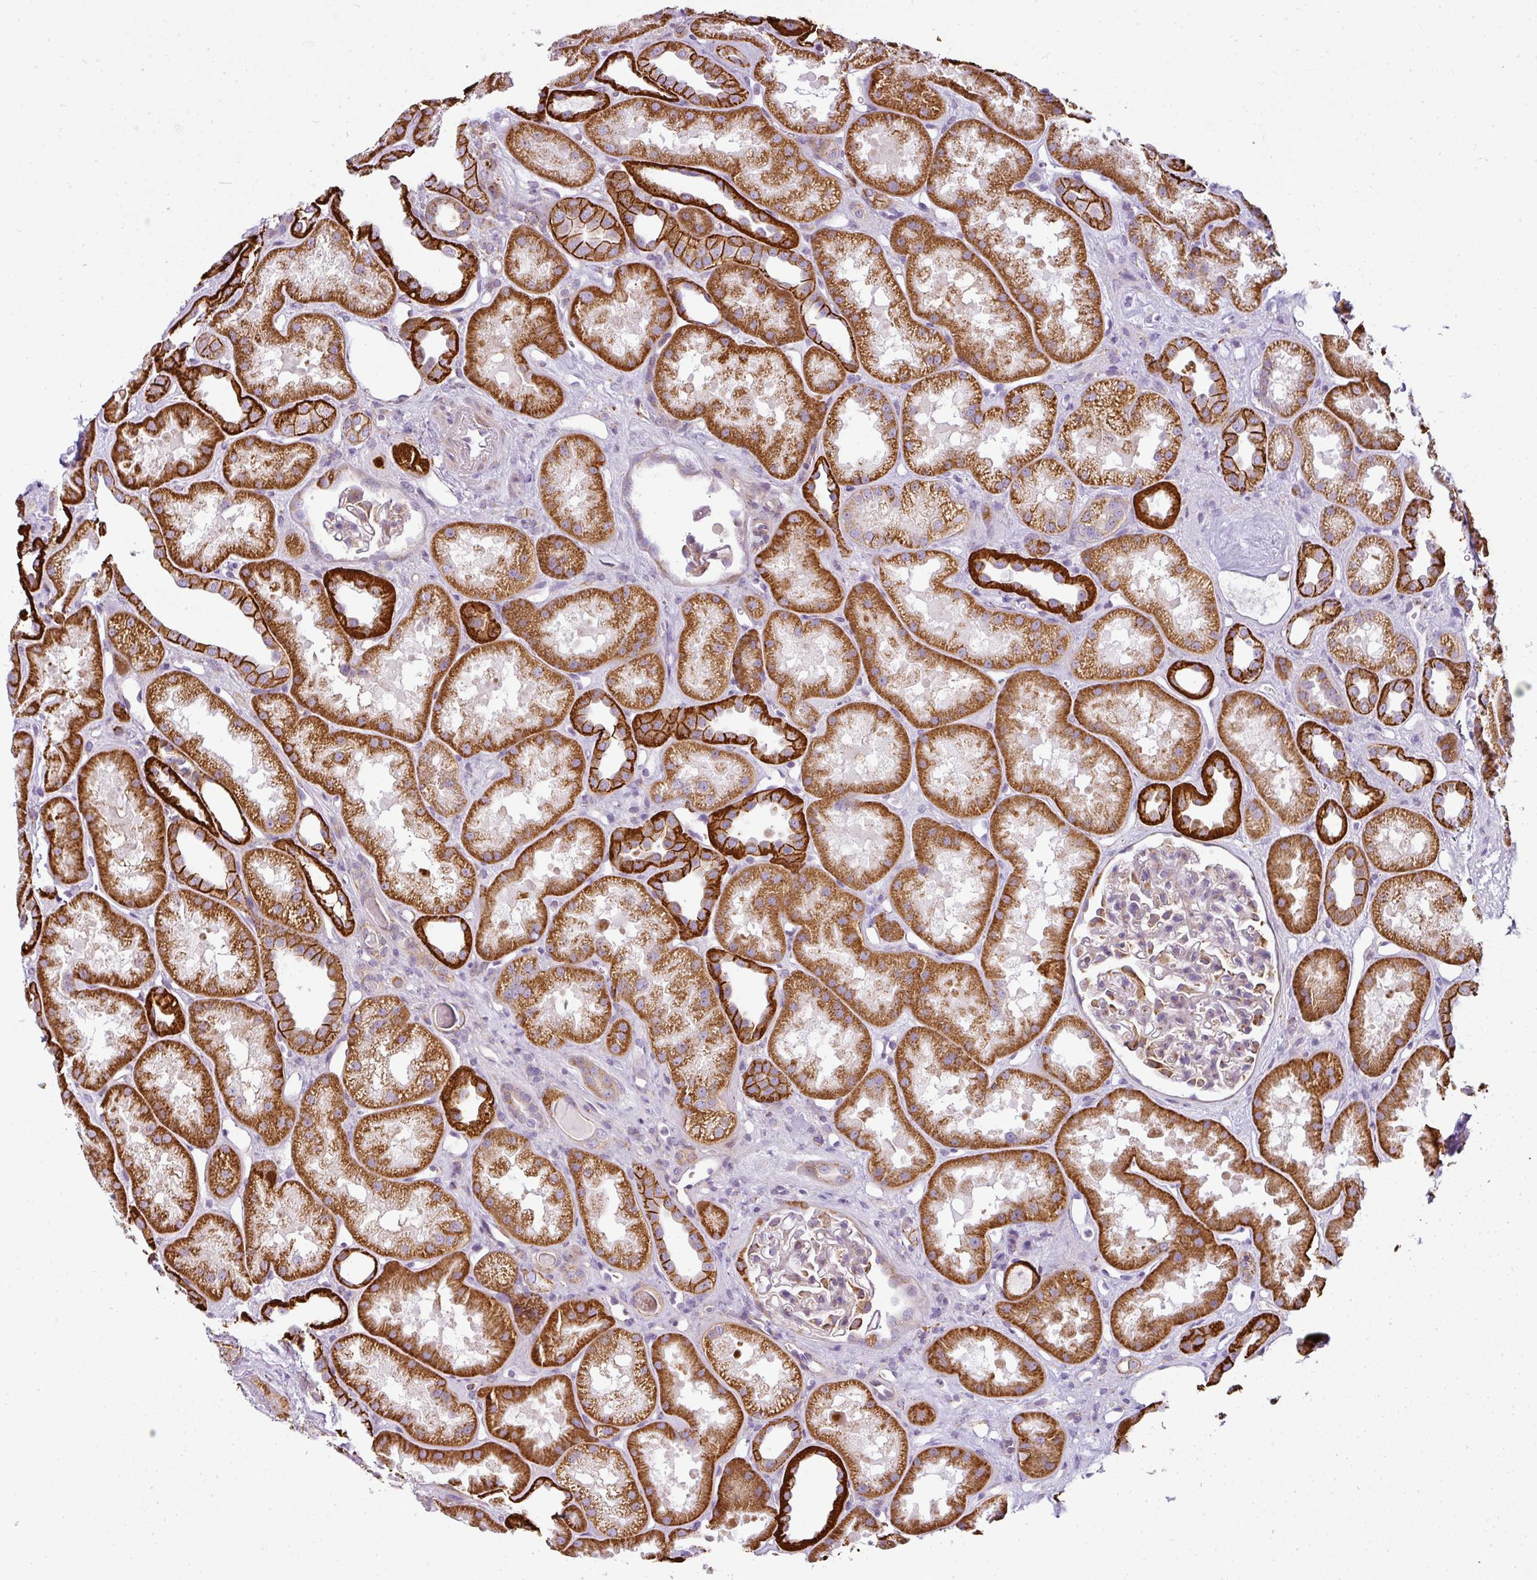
{"staining": {"intensity": "moderate", "quantity": "<25%", "location": "cytoplasmic/membranous"}, "tissue": "kidney", "cell_type": "Cells in glomeruli", "image_type": "normal", "snomed": [{"axis": "morphology", "description": "Normal tissue, NOS"}, {"axis": "topography", "description": "Kidney"}], "caption": "IHC micrograph of normal kidney: kidney stained using immunohistochemistry reveals low levels of moderate protein expression localized specifically in the cytoplasmic/membranous of cells in glomeruli, appearing as a cytoplasmic/membranous brown color.", "gene": "ANKRD18A", "patient": {"sex": "male", "age": 61}}